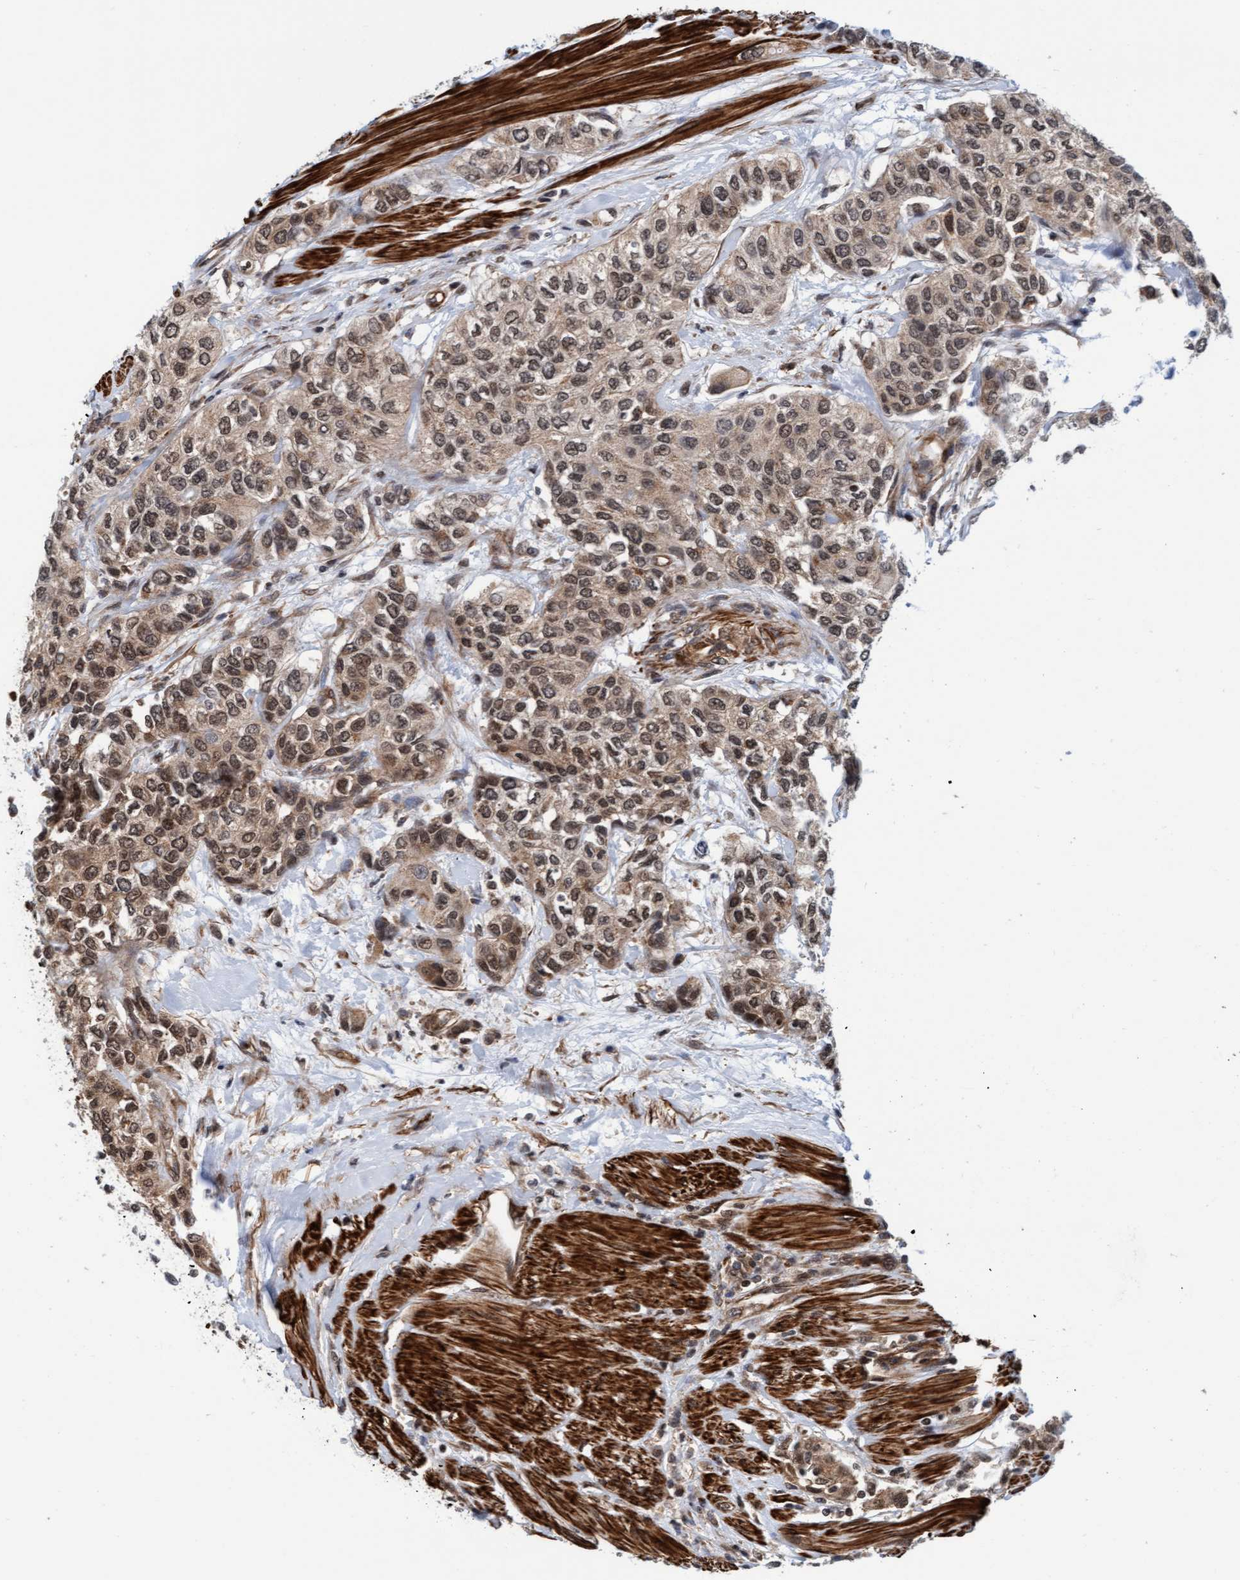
{"staining": {"intensity": "moderate", "quantity": "25%-75%", "location": "cytoplasmic/membranous,nuclear"}, "tissue": "urothelial cancer", "cell_type": "Tumor cells", "image_type": "cancer", "snomed": [{"axis": "morphology", "description": "Urothelial carcinoma, High grade"}, {"axis": "topography", "description": "Urinary bladder"}], "caption": "Protein staining demonstrates moderate cytoplasmic/membranous and nuclear staining in approximately 25%-75% of tumor cells in urothelial carcinoma (high-grade).", "gene": "STXBP4", "patient": {"sex": "female", "age": 56}}